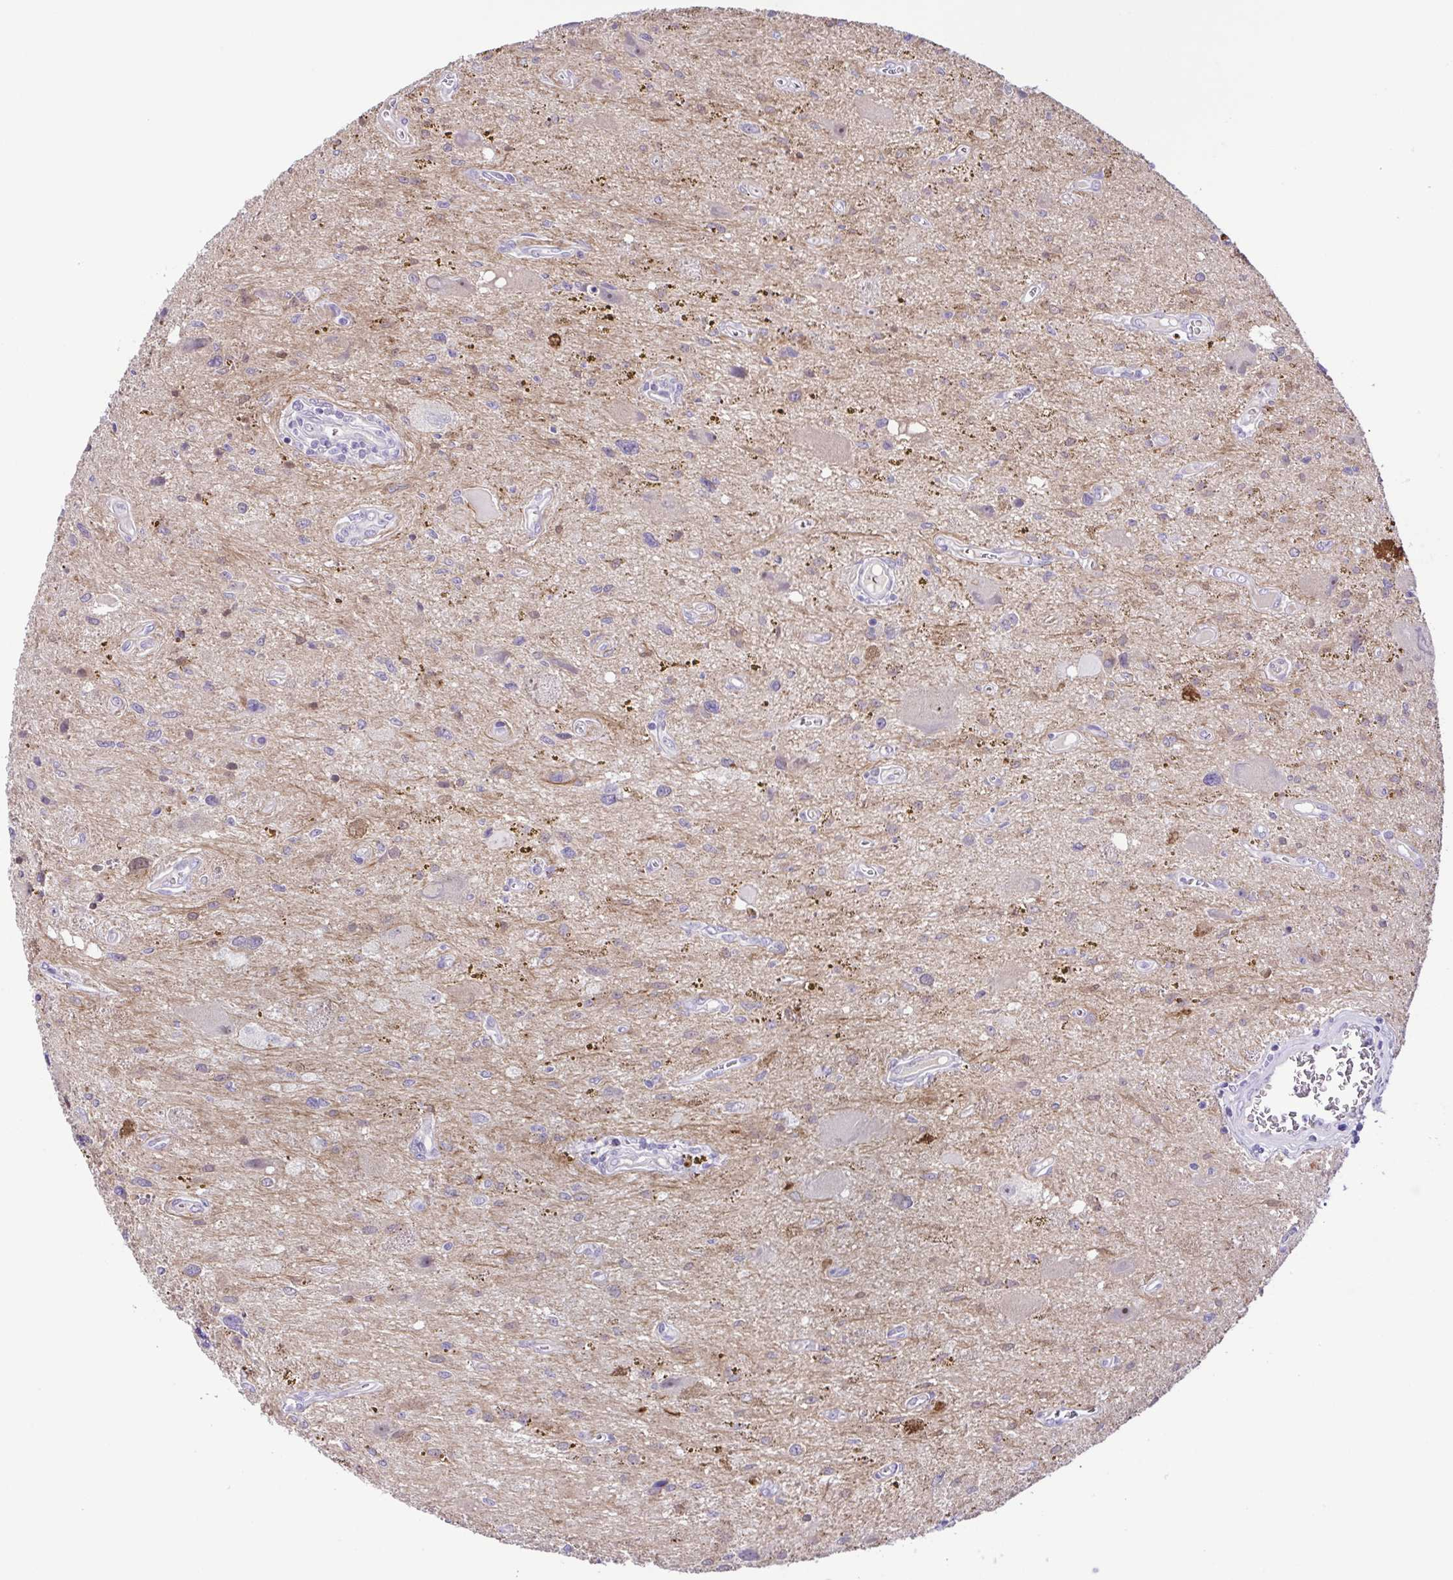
{"staining": {"intensity": "negative", "quantity": "none", "location": "none"}, "tissue": "glioma", "cell_type": "Tumor cells", "image_type": "cancer", "snomed": [{"axis": "morphology", "description": "Glioma, malignant, Low grade"}, {"axis": "topography", "description": "Cerebellum"}], "caption": "Tumor cells are negative for protein expression in human glioma.", "gene": "DCLK2", "patient": {"sex": "female", "age": 14}}